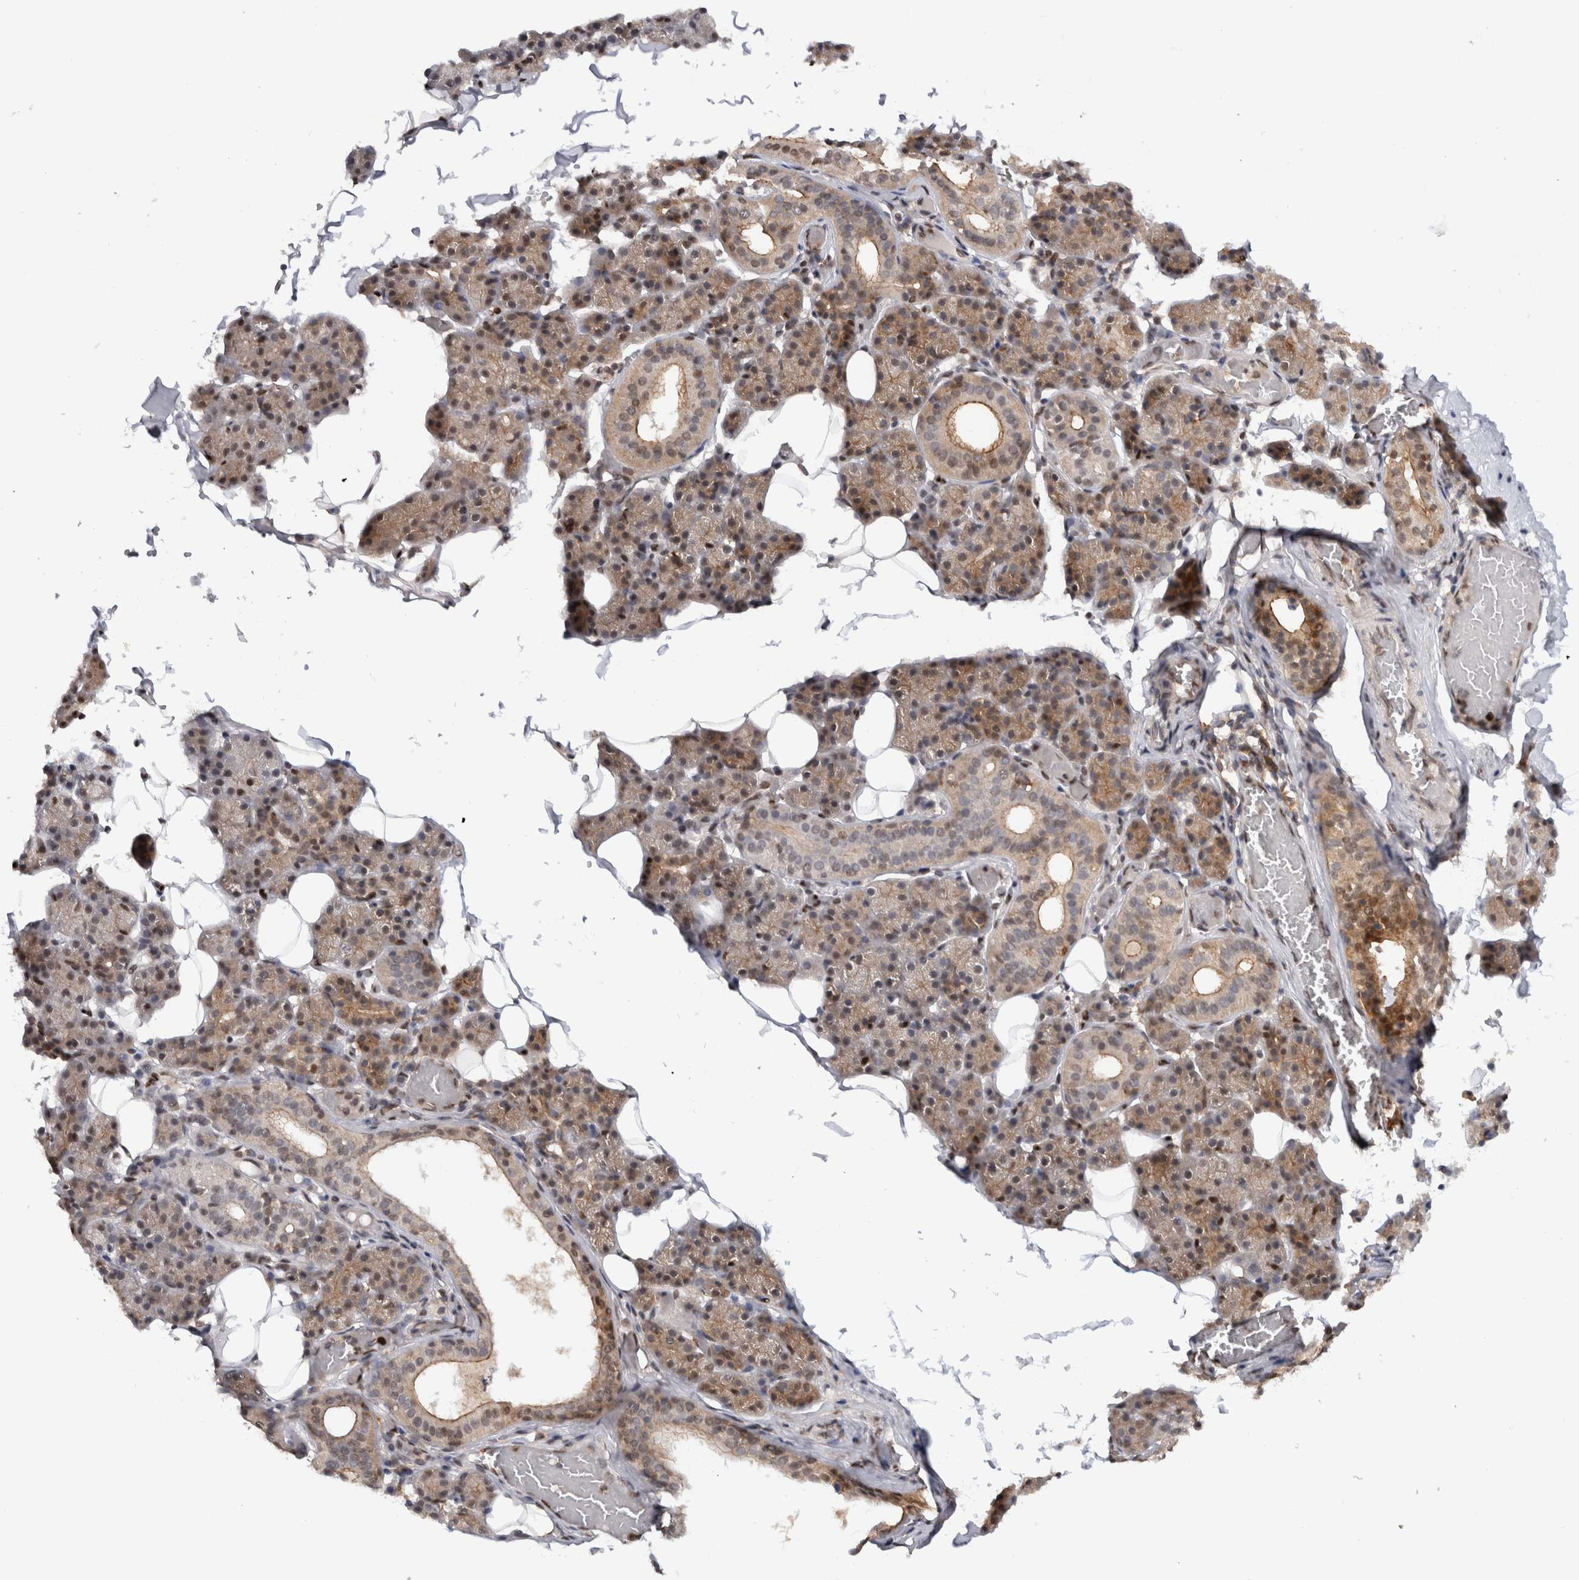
{"staining": {"intensity": "moderate", "quantity": "25%-75%", "location": "cytoplasmic/membranous,nuclear"}, "tissue": "salivary gland", "cell_type": "Glandular cells", "image_type": "normal", "snomed": [{"axis": "morphology", "description": "Normal tissue, NOS"}, {"axis": "topography", "description": "Salivary gland"}], "caption": "Salivary gland stained with DAB (3,3'-diaminobenzidine) immunohistochemistry (IHC) shows medium levels of moderate cytoplasmic/membranous,nuclear staining in about 25%-75% of glandular cells. Nuclei are stained in blue.", "gene": "RPS6KA2", "patient": {"sex": "female", "age": 33}}